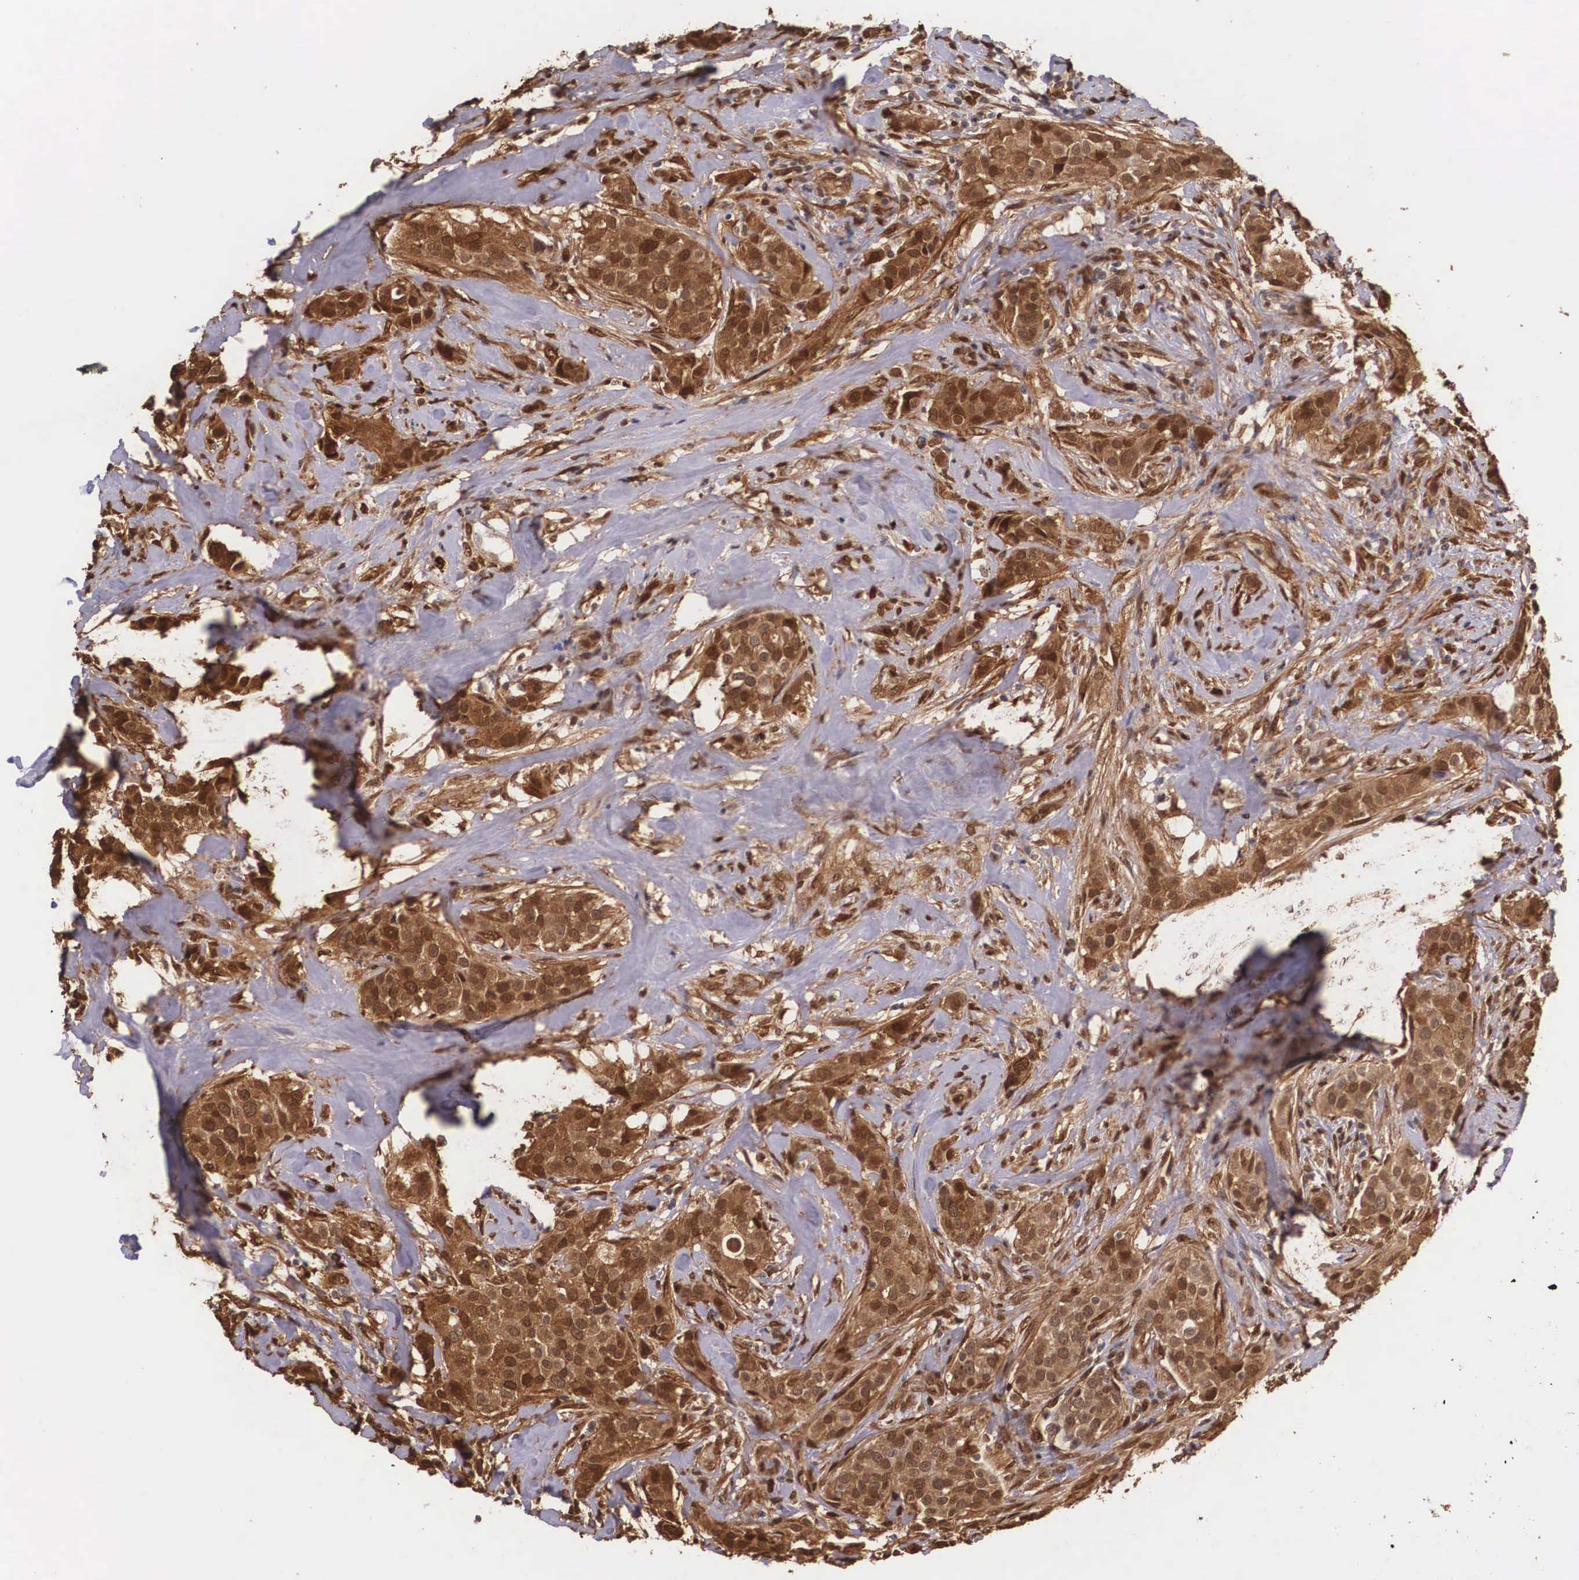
{"staining": {"intensity": "strong", "quantity": ">75%", "location": "cytoplasmic/membranous"}, "tissue": "breast cancer", "cell_type": "Tumor cells", "image_type": "cancer", "snomed": [{"axis": "morphology", "description": "Duct carcinoma"}, {"axis": "topography", "description": "Breast"}], "caption": "This micrograph exhibits breast cancer stained with immunohistochemistry (IHC) to label a protein in brown. The cytoplasmic/membranous of tumor cells show strong positivity for the protein. Nuclei are counter-stained blue.", "gene": "LGALS1", "patient": {"sex": "female", "age": 45}}